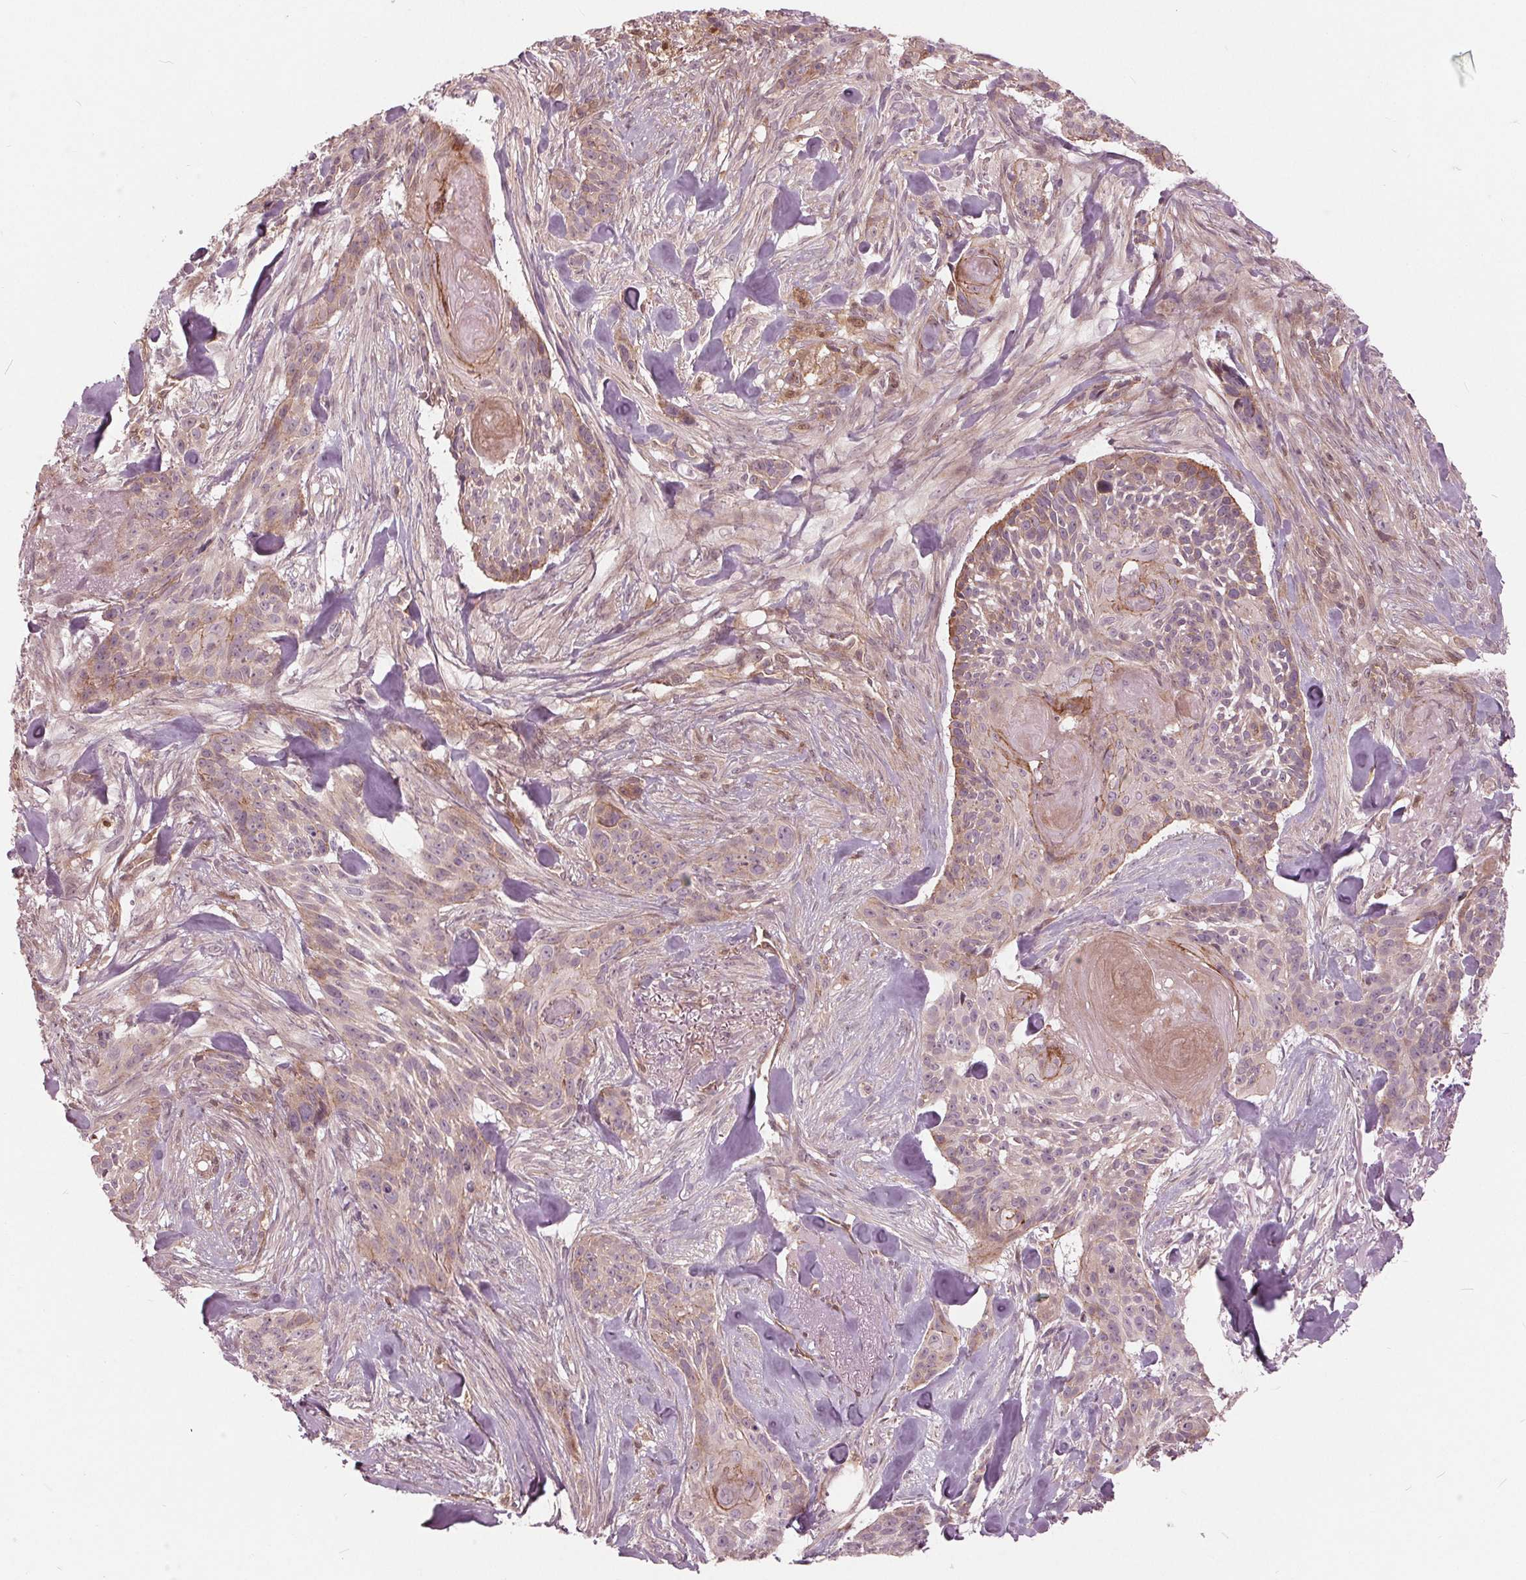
{"staining": {"intensity": "weak", "quantity": "25%-75%", "location": "cytoplasmic/membranous"}, "tissue": "skin cancer", "cell_type": "Tumor cells", "image_type": "cancer", "snomed": [{"axis": "morphology", "description": "Basal cell carcinoma"}, {"axis": "topography", "description": "Skin"}], "caption": "There is low levels of weak cytoplasmic/membranous positivity in tumor cells of basal cell carcinoma (skin), as demonstrated by immunohistochemical staining (brown color).", "gene": "TXNIP", "patient": {"sex": "male", "age": 87}}